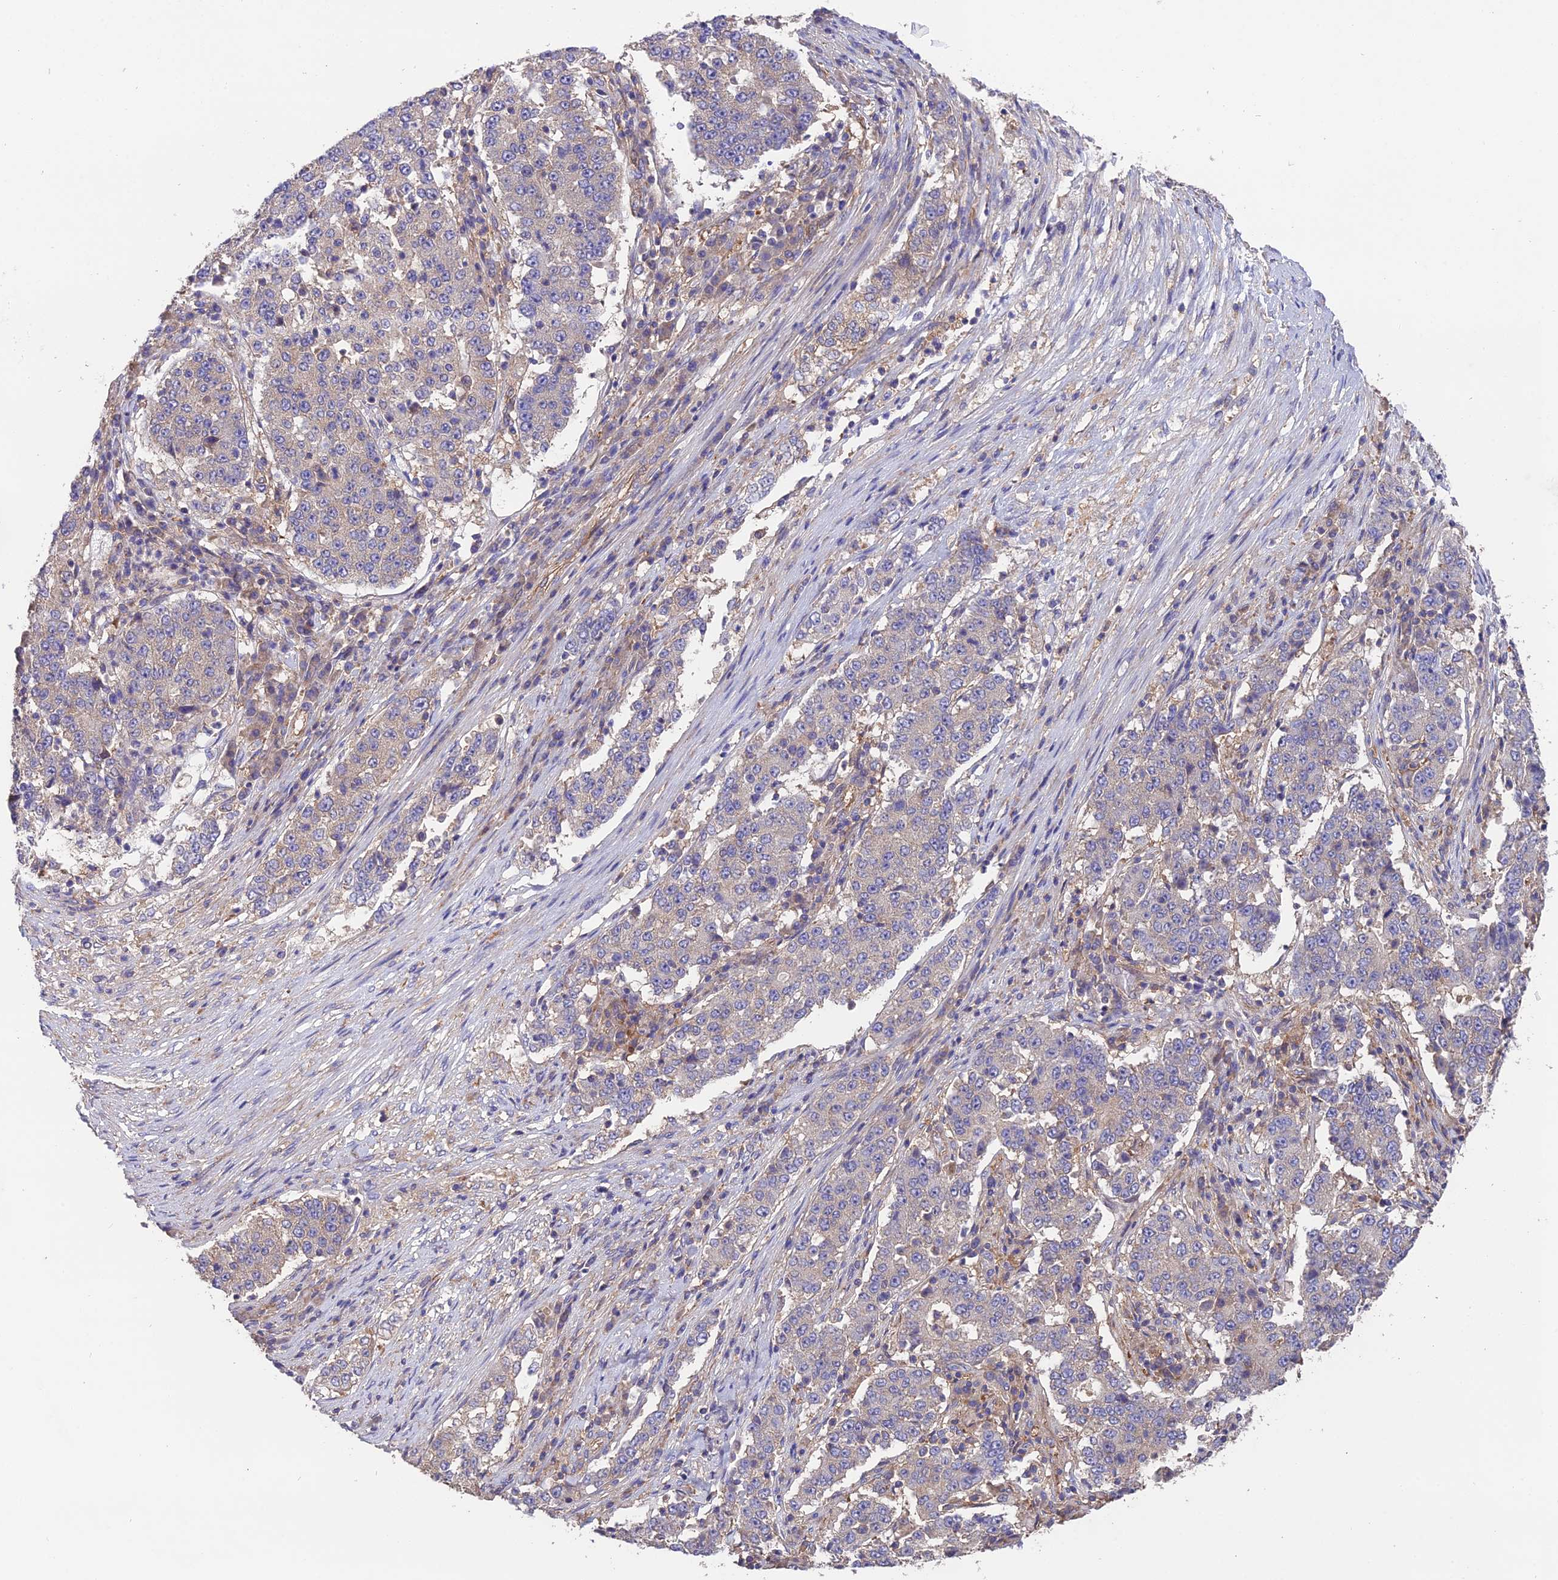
{"staining": {"intensity": "negative", "quantity": "none", "location": "none"}, "tissue": "stomach cancer", "cell_type": "Tumor cells", "image_type": "cancer", "snomed": [{"axis": "morphology", "description": "Adenocarcinoma, NOS"}, {"axis": "topography", "description": "Stomach"}], "caption": "There is no significant staining in tumor cells of stomach cancer (adenocarcinoma). (Stains: DAB IHC with hematoxylin counter stain, Microscopy: brightfield microscopy at high magnification).", "gene": "BLOC1S4", "patient": {"sex": "male", "age": 59}}